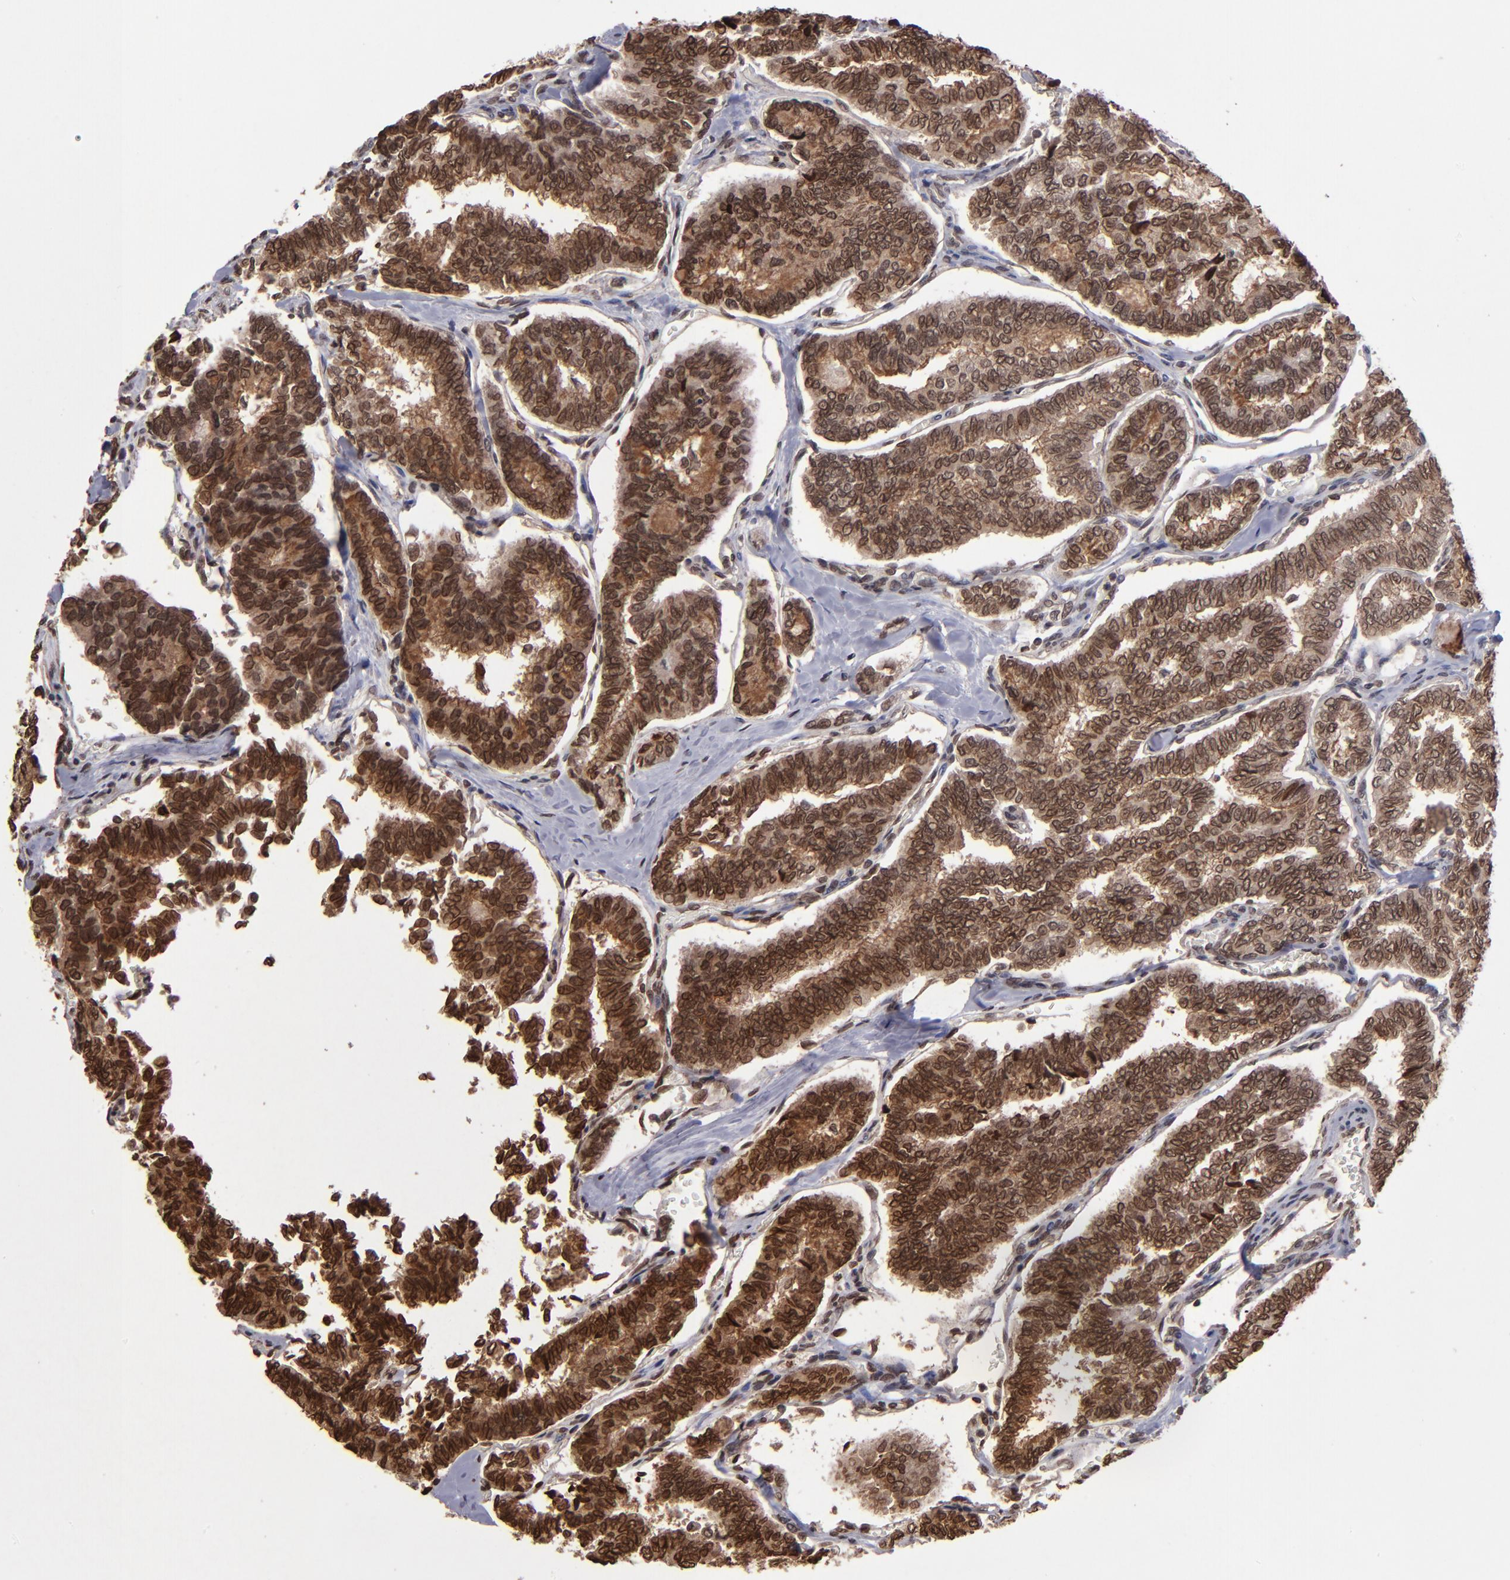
{"staining": {"intensity": "strong", "quantity": ">75%", "location": "cytoplasmic/membranous,nuclear"}, "tissue": "thyroid cancer", "cell_type": "Tumor cells", "image_type": "cancer", "snomed": [{"axis": "morphology", "description": "Papillary adenocarcinoma, NOS"}, {"axis": "topography", "description": "Thyroid gland"}], "caption": "Tumor cells reveal high levels of strong cytoplasmic/membranous and nuclear positivity in approximately >75% of cells in thyroid papillary adenocarcinoma.", "gene": "AKT1", "patient": {"sex": "female", "age": 35}}